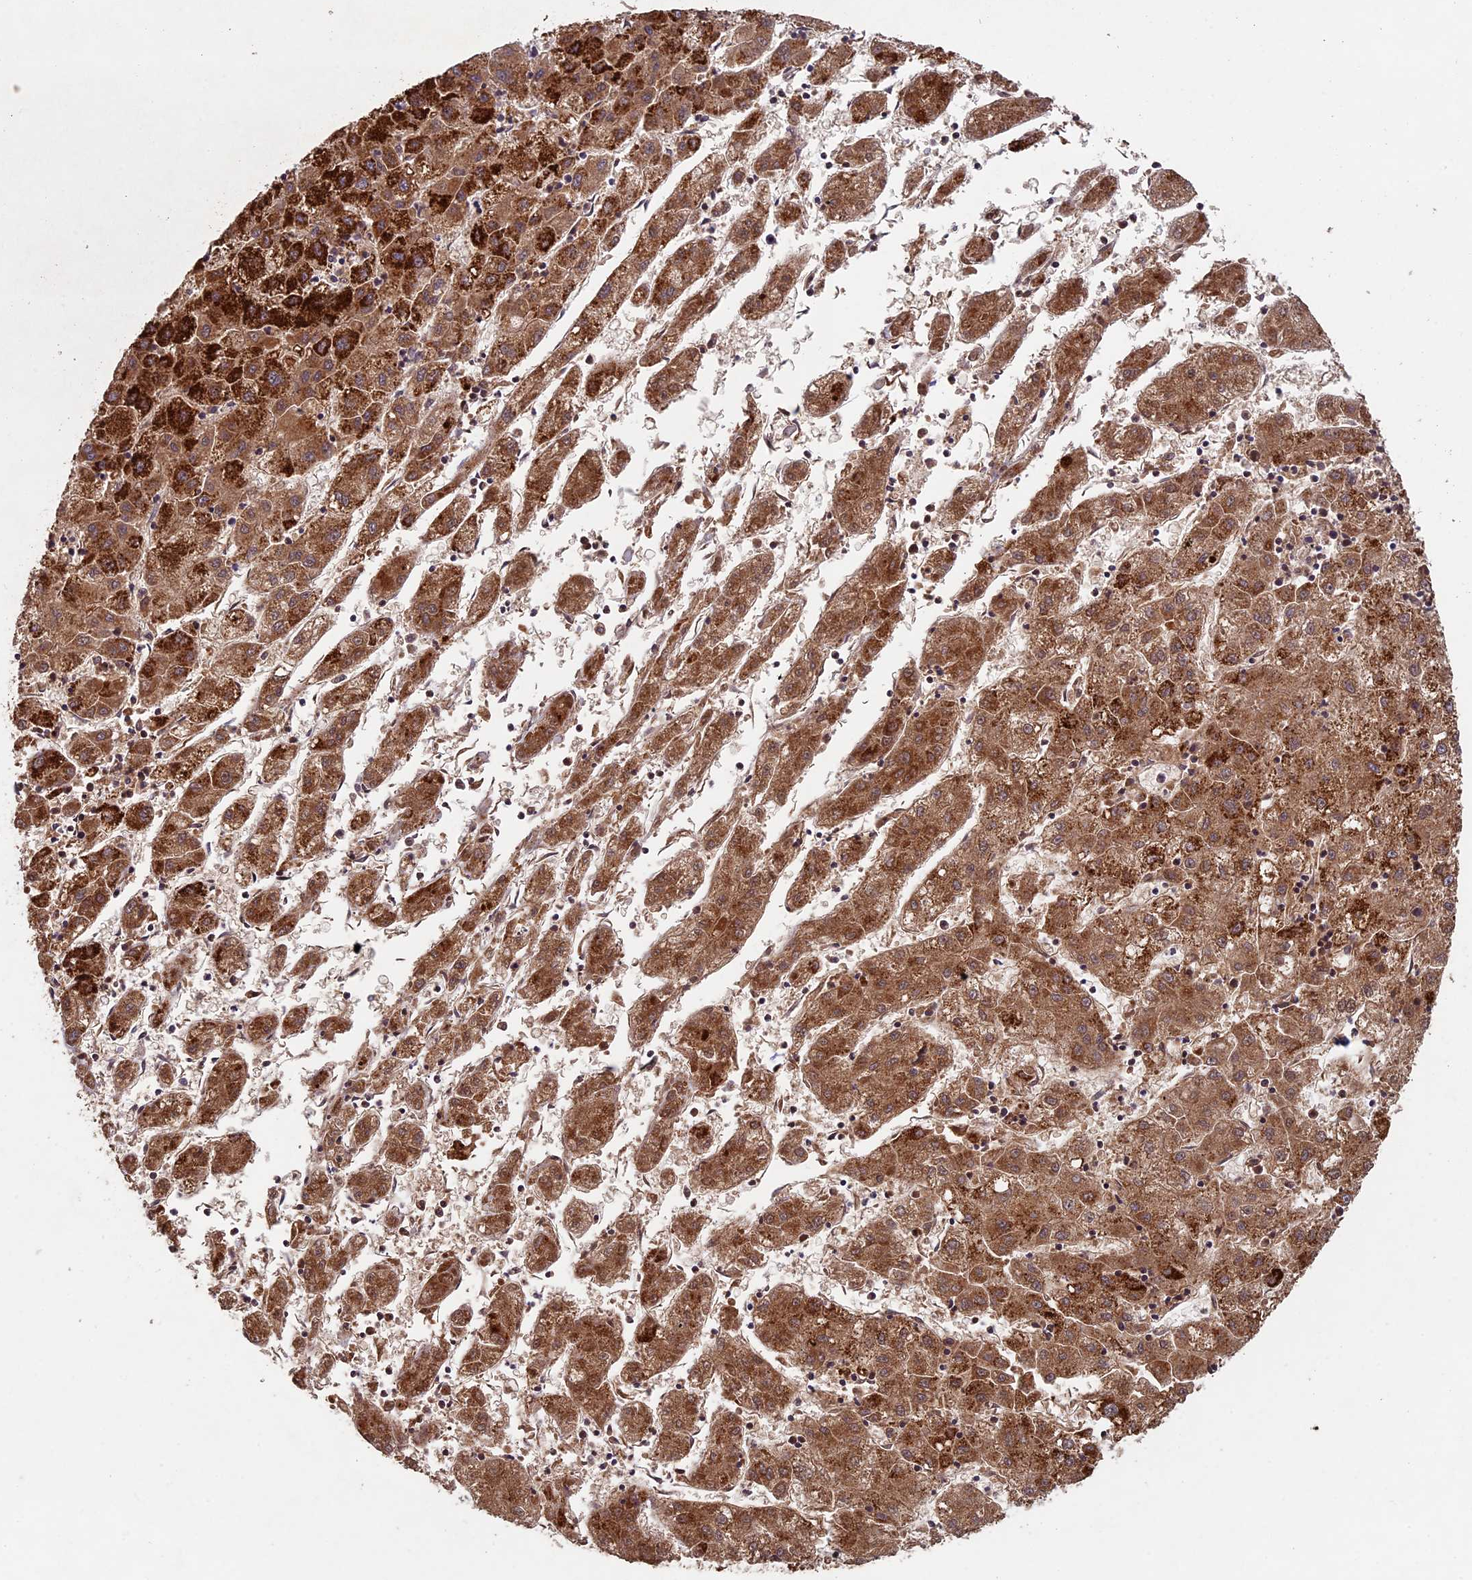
{"staining": {"intensity": "strong", "quantity": ">75%", "location": "cytoplasmic/membranous"}, "tissue": "liver cancer", "cell_type": "Tumor cells", "image_type": "cancer", "snomed": [{"axis": "morphology", "description": "Carcinoma, Hepatocellular, NOS"}, {"axis": "topography", "description": "Liver"}], "caption": "High-power microscopy captured an IHC histopathology image of liver hepatocellular carcinoma, revealing strong cytoplasmic/membranous expression in approximately >75% of tumor cells.", "gene": "RCCD1", "patient": {"sex": "male", "age": 72}}